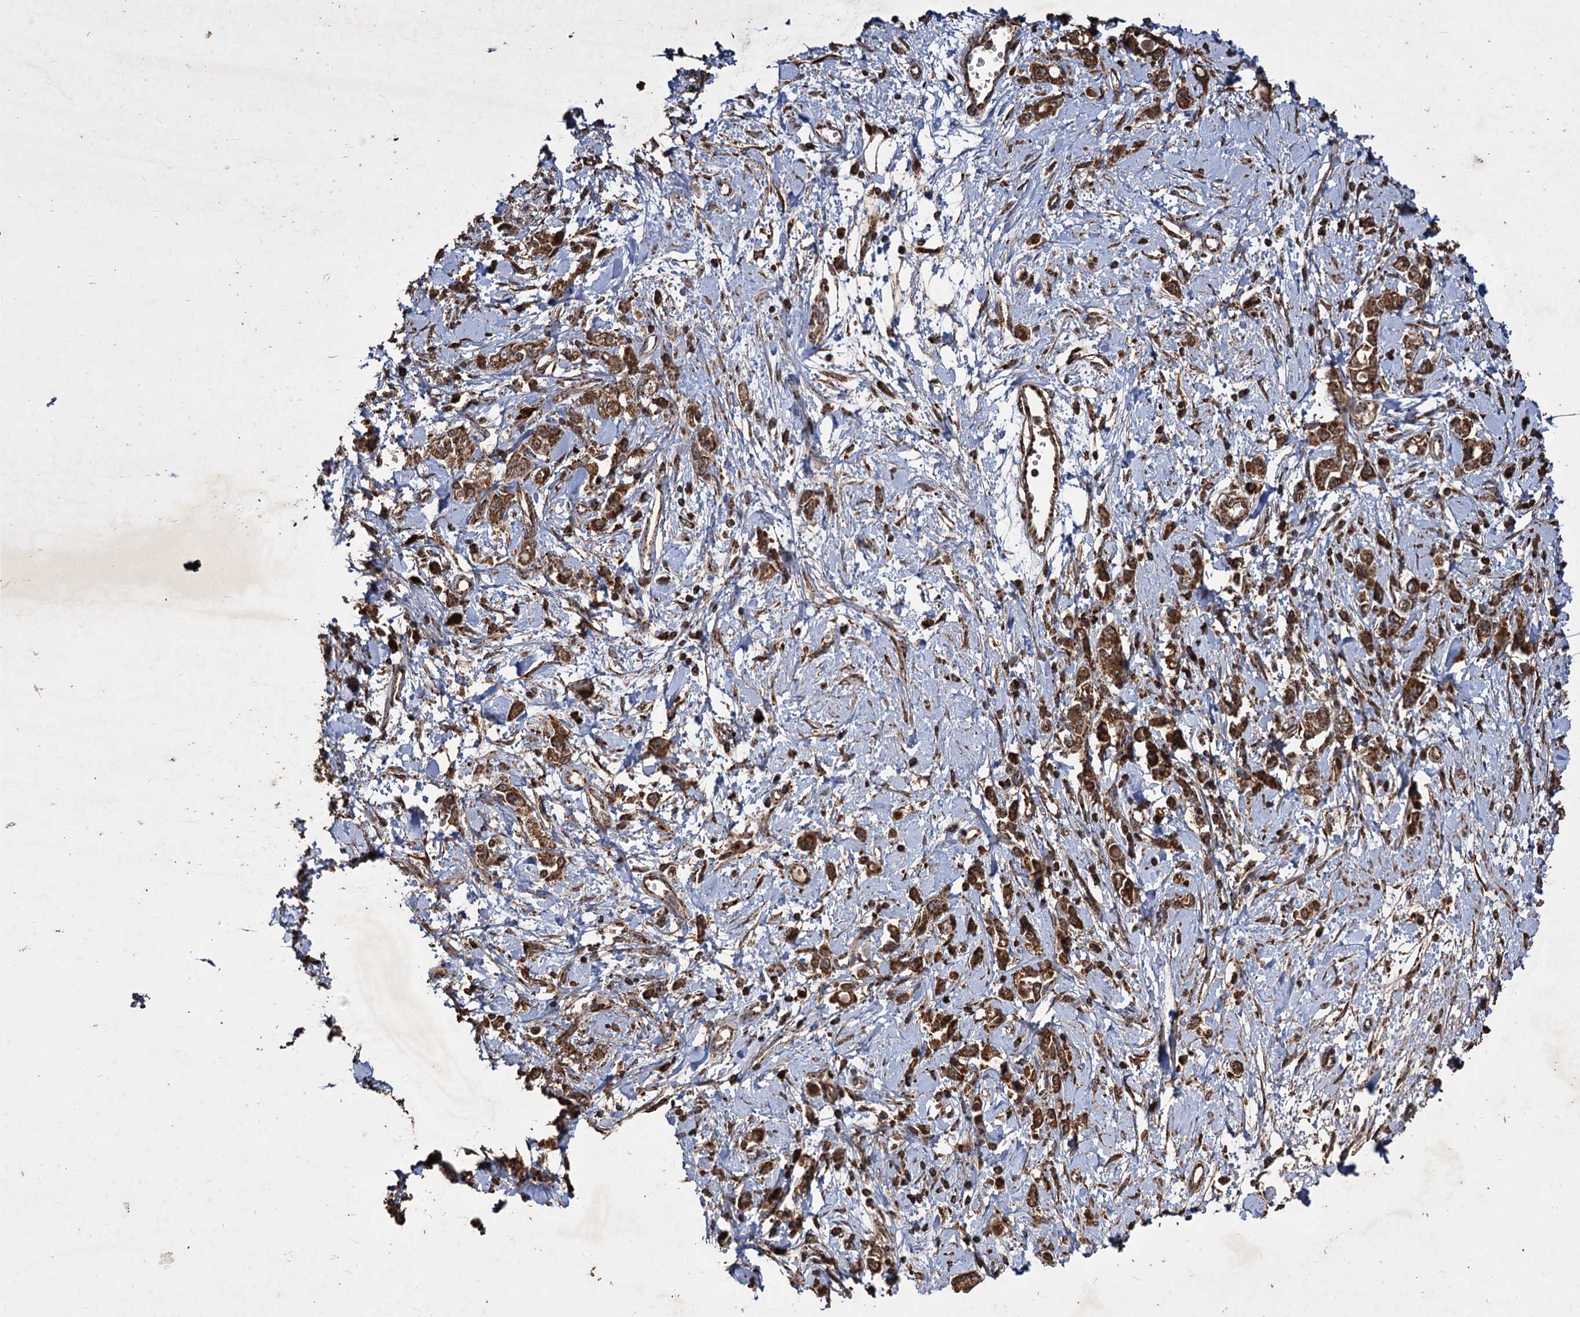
{"staining": {"intensity": "moderate", "quantity": ">75%", "location": "cytoplasmic/membranous"}, "tissue": "stomach cancer", "cell_type": "Tumor cells", "image_type": "cancer", "snomed": [{"axis": "morphology", "description": "Adenocarcinoma, NOS"}, {"axis": "topography", "description": "Stomach"}], "caption": "DAB immunohistochemical staining of stomach cancer (adenocarcinoma) reveals moderate cytoplasmic/membranous protein staining in approximately >75% of tumor cells.", "gene": "IPO4", "patient": {"sex": "female", "age": 76}}